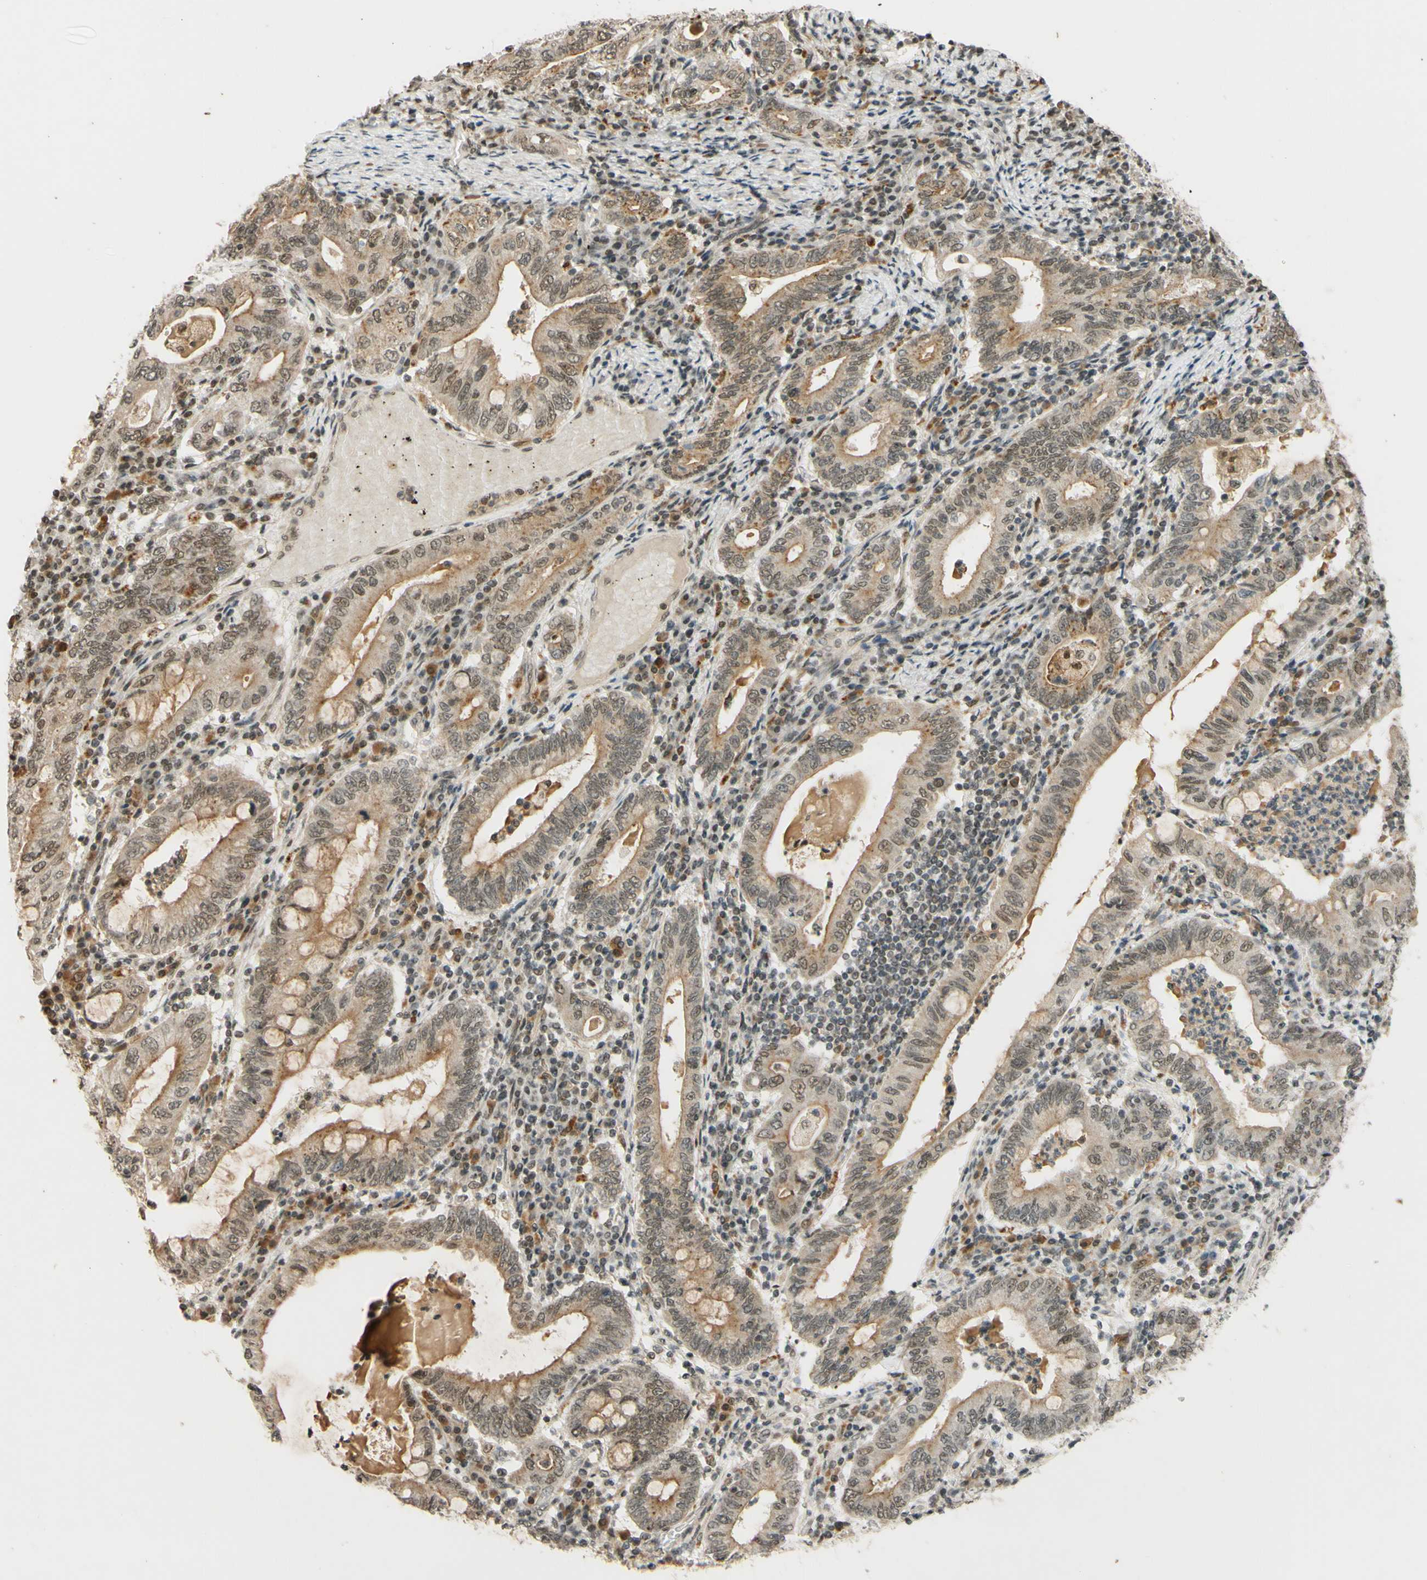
{"staining": {"intensity": "weak", "quantity": ">75%", "location": "cytoplasmic/membranous,nuclear"}, "tissue": "stomach cancer", "cell_type": "Tumor cells", "image_type": "cancer", "snomed": [{"axis": "morphology", "description": "Normal tissue, NOS"}, {"axis": "morphology", "description": "Adenocarcinoma, NOS"}, {"axis": "topography", "description": "Esophagus"}, {"axis": "topography", "description": "Stomach, upper"}, {"axis": "topography", "description": "Peripheral nerve tissue"}], "caption": "Tumor cells exhibit weak cytoplasmic/membranous and nuclear expression in approximately >75% of cells in adenocarcinoma (stomach).", "gene": "SMARCB1", "patient": {"sex": "male", "age": 62}}